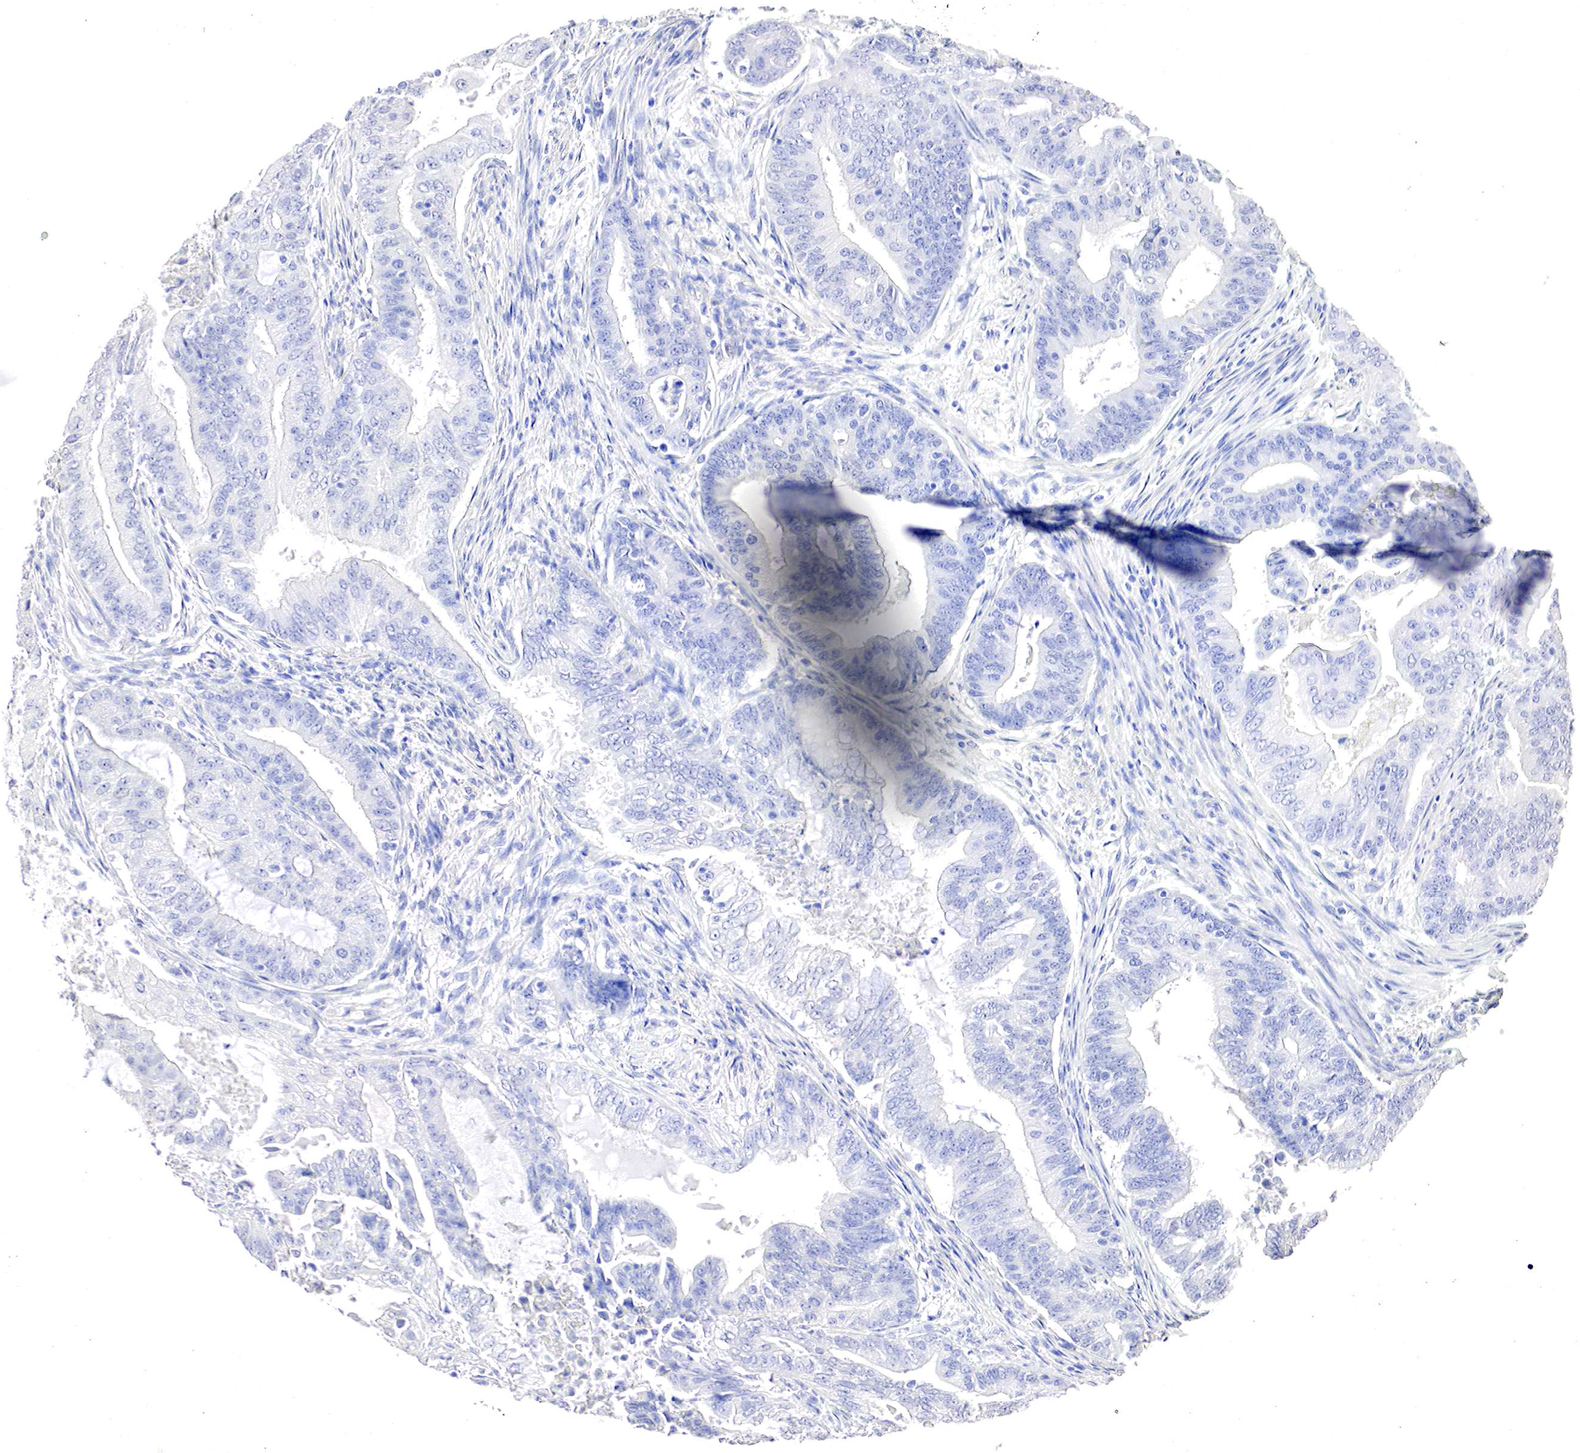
{"staining": {"intensity": "negative", "quantity": "none", "location": "none"}, "tissue": "endometrial cancer", "cell_type": "Tumor cells", "image_type": "cancer", "snomed": [{"axis": "morphology", "description": "Adenocarcinoma, NOS"}, {"axis": "topography", "description": "Endometrium"}], "caption": "Immunohistochemistry photomicrograph of neoplastic tissue: human endometrial cancer stained with DAB demonstrates no significant protein expression in tumor cells. Nuclei are stained in blue.", "gene": "OTC", "patient": {"sex": "female", "age": 63}}